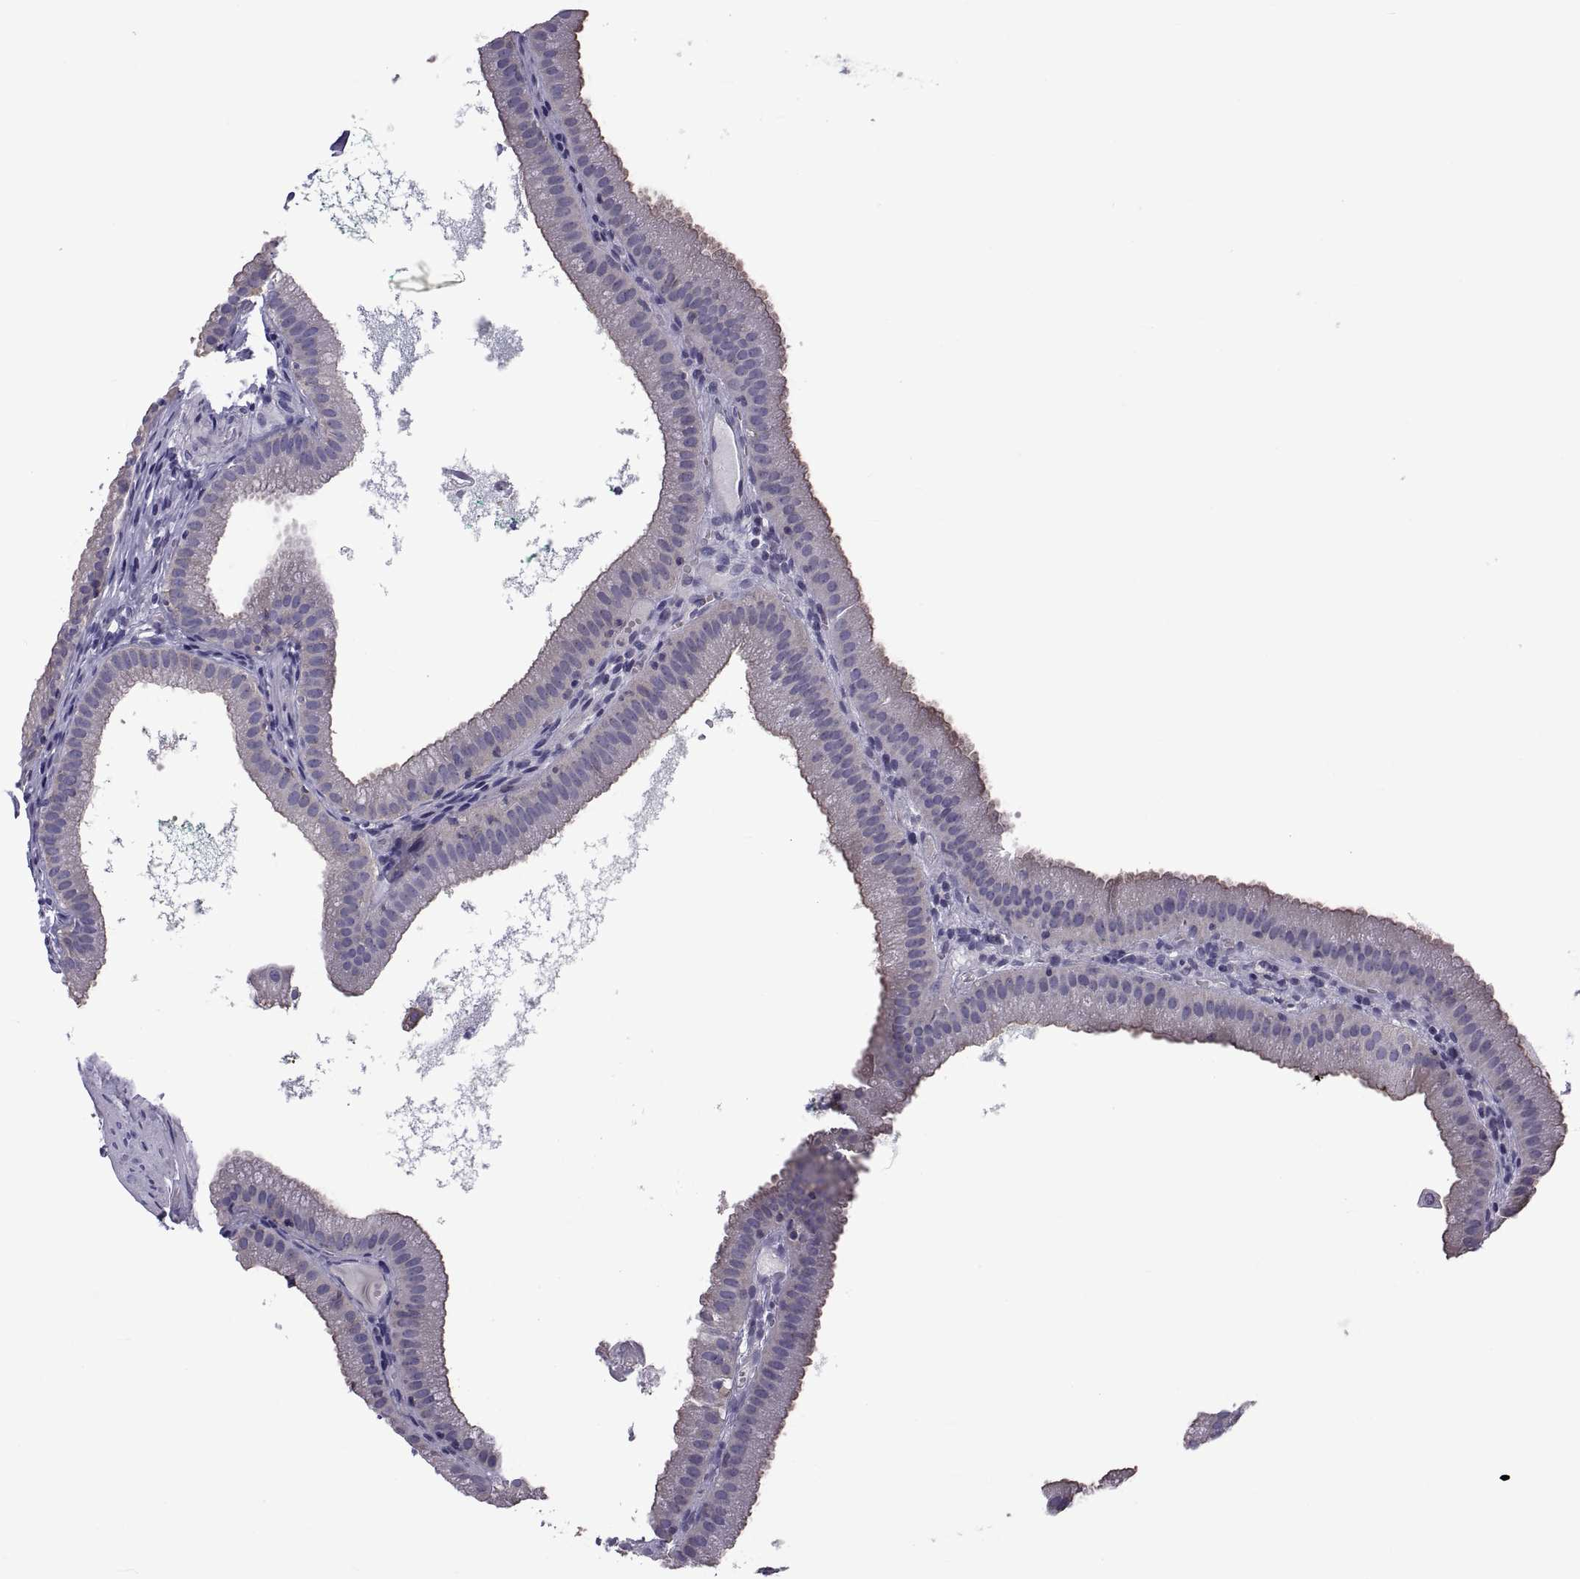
{"staining": {"intensity": "moderate", "quantity": "<25%", "location": "cytoplasmic/membranous"}, "tissue": "gallbladder", "cell_type": "Glandular cells", "image_type": "normal", "snomed": [{"axis": "morphology", "description": "Normal tissue, NOS"}, {"axis": "topography", "description": "Gallbladder"}], "caption": "Moderate cytoplasmic/membranous staining for a protein is present in approximately <25% of glandular cells of benign gallbladder using immunohistochemistry.", "gene": "TMC3", "patient": {"sex": "male", "age": 67}}